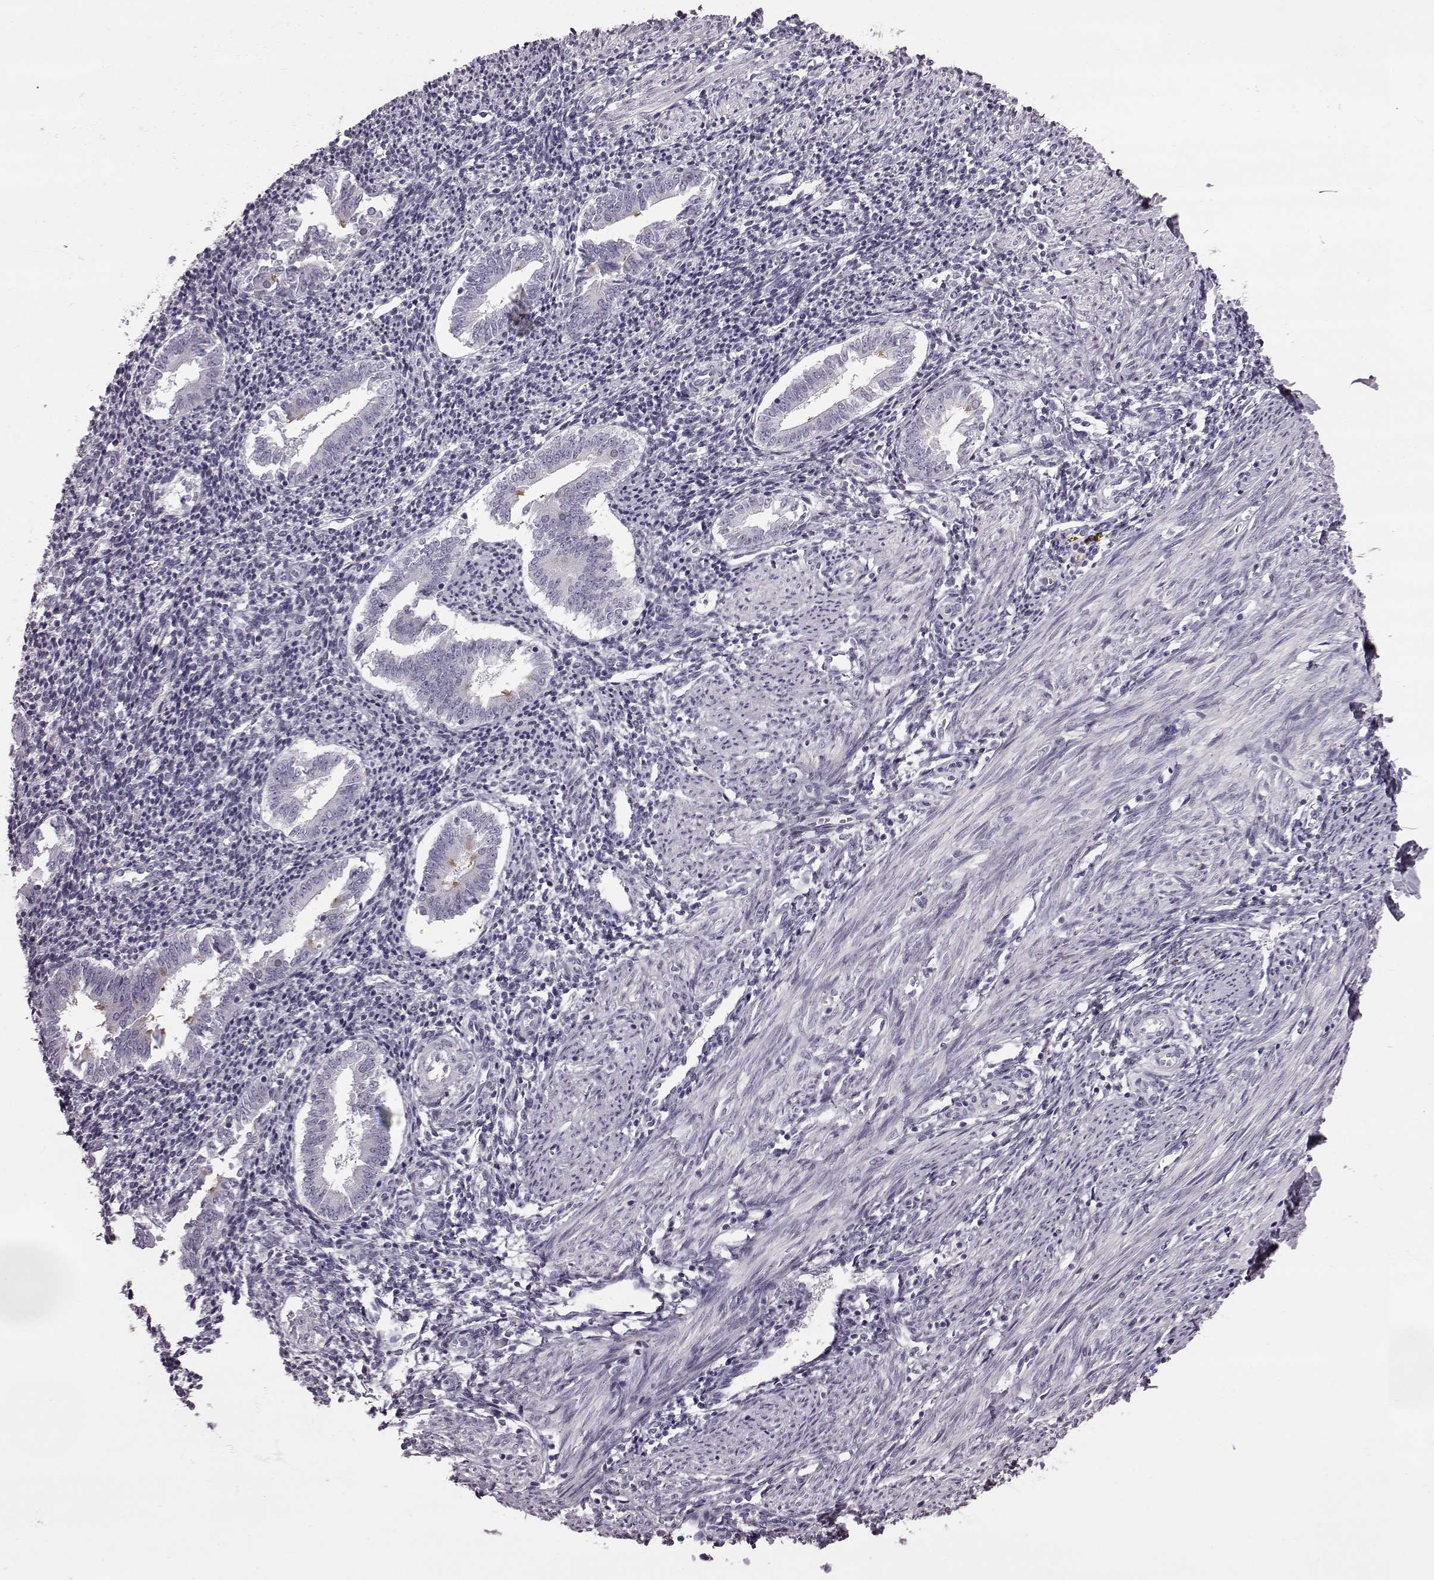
{"staining": {"intensity": "negative", "quantity": "none", "location": "none"}, "tissue": "endometrium", "cell_type": "Cells in endometrial stroma", "image_type": "normal", "snomed": [{"axis": "morphology", "description": "Normal tissue, NOS"}, {"axis": "topography", "description": "Endometrium"}], "caption": "DAB immunohistochemical staining of normal endometrium exhibits no significant expression in cells in endometrial stroma. (Stains: DAB (3,3'-diaminobenzidine) immunohistochemistry with hematoxylin counter stain, Microscopy: brightfield microscopy at high magnification).", "gene": "ODAD4", "patient": {"sex": "female", "age": 25}}